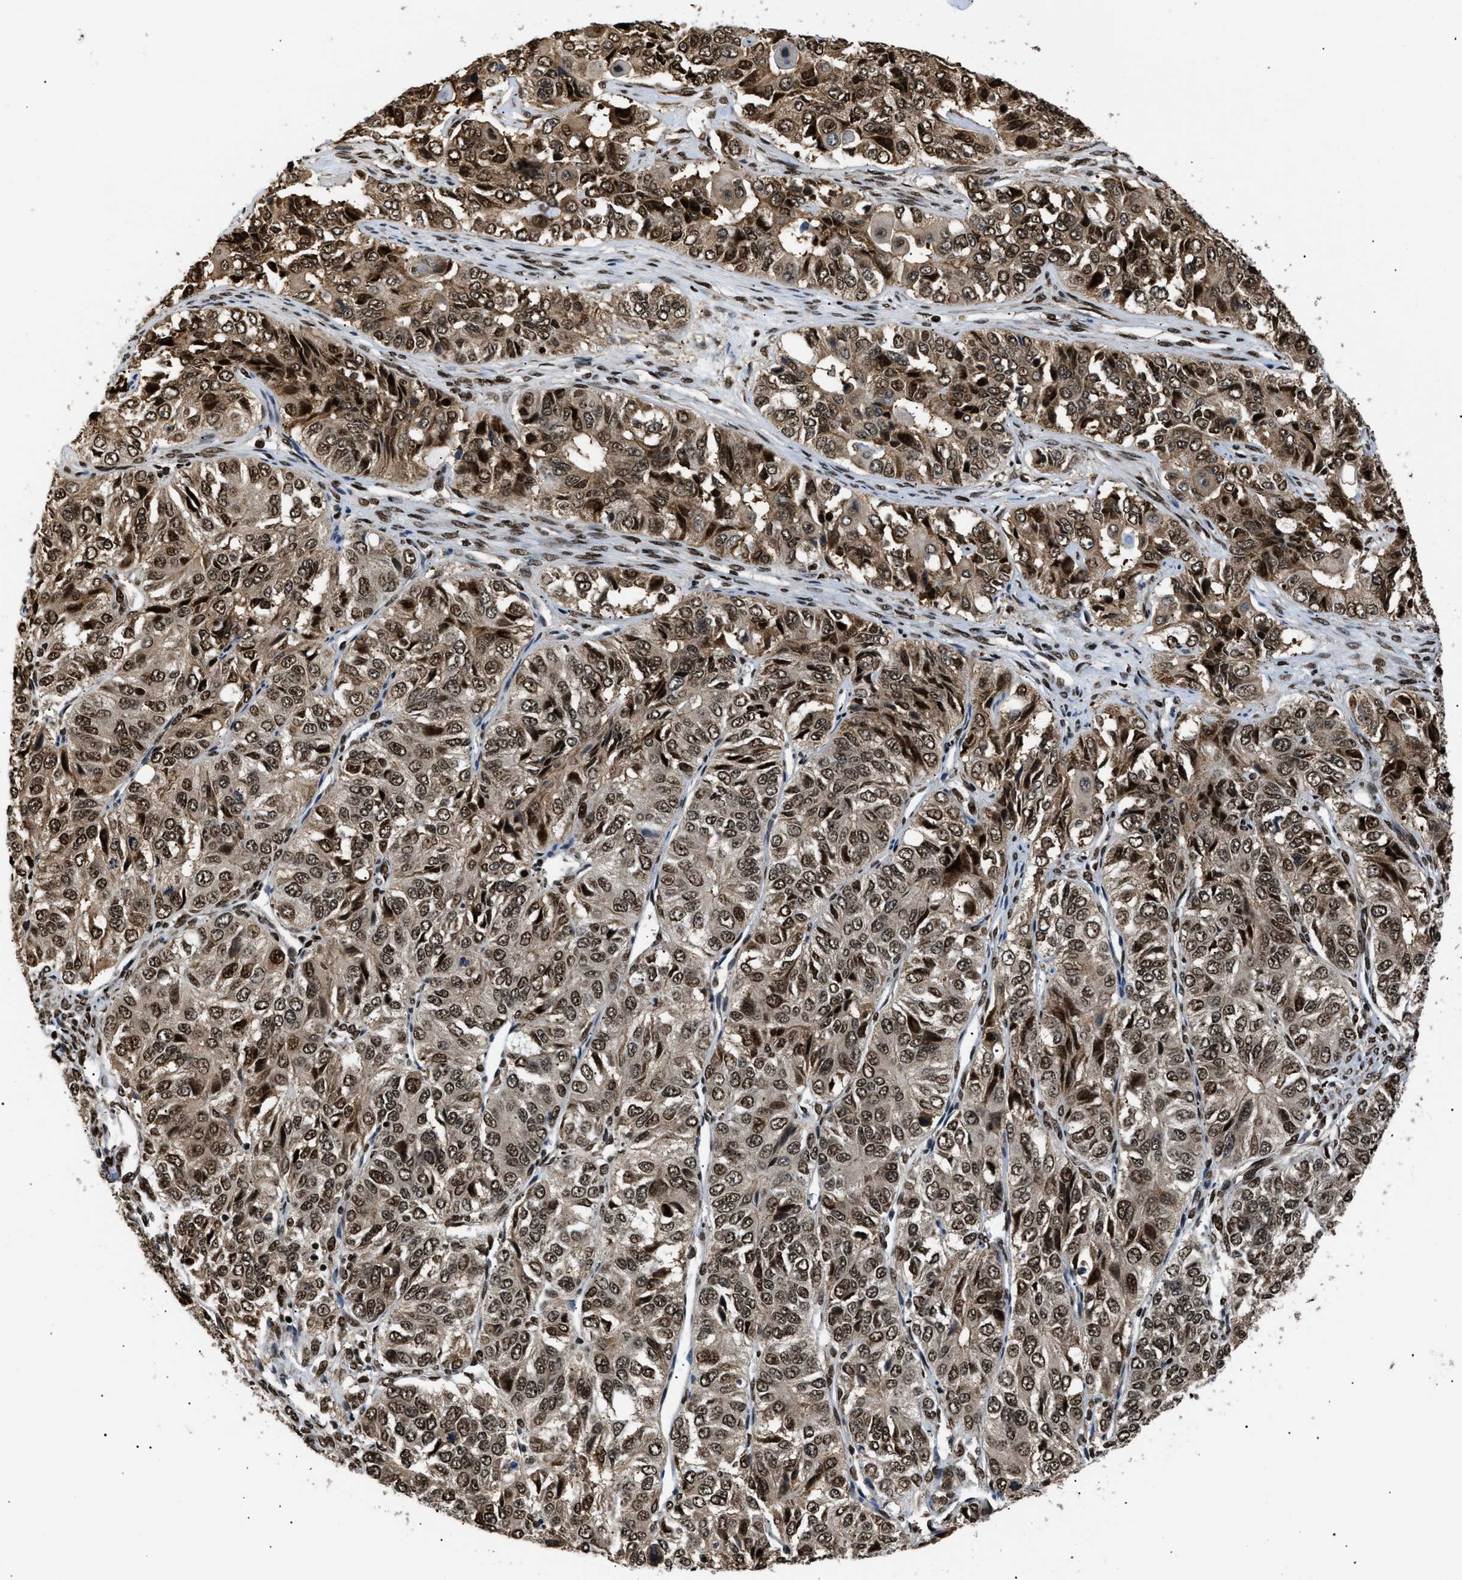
{"staining": {"intensity": "moderate", "quantity": ">75%", "location": "cytoplasmic/membranous,nuclear"}, "tissue": "ovarian cancer", "cell_type": "Tumor cells", "image_type": "cancer", "snomed": [{"axis": "morphology", "description": "Carcinoma, endometroid"}, {"axis": "topography", "description": "Ovary"}], "caption": "Immunohistochemical staining of ovarian cancer exhibits moderate cytoplasmic/membranous and nuclear protein staining in approximately >75% of tumor cells.", "gene": "RBM5", "patient": {"sex": "female", "age": 51}}